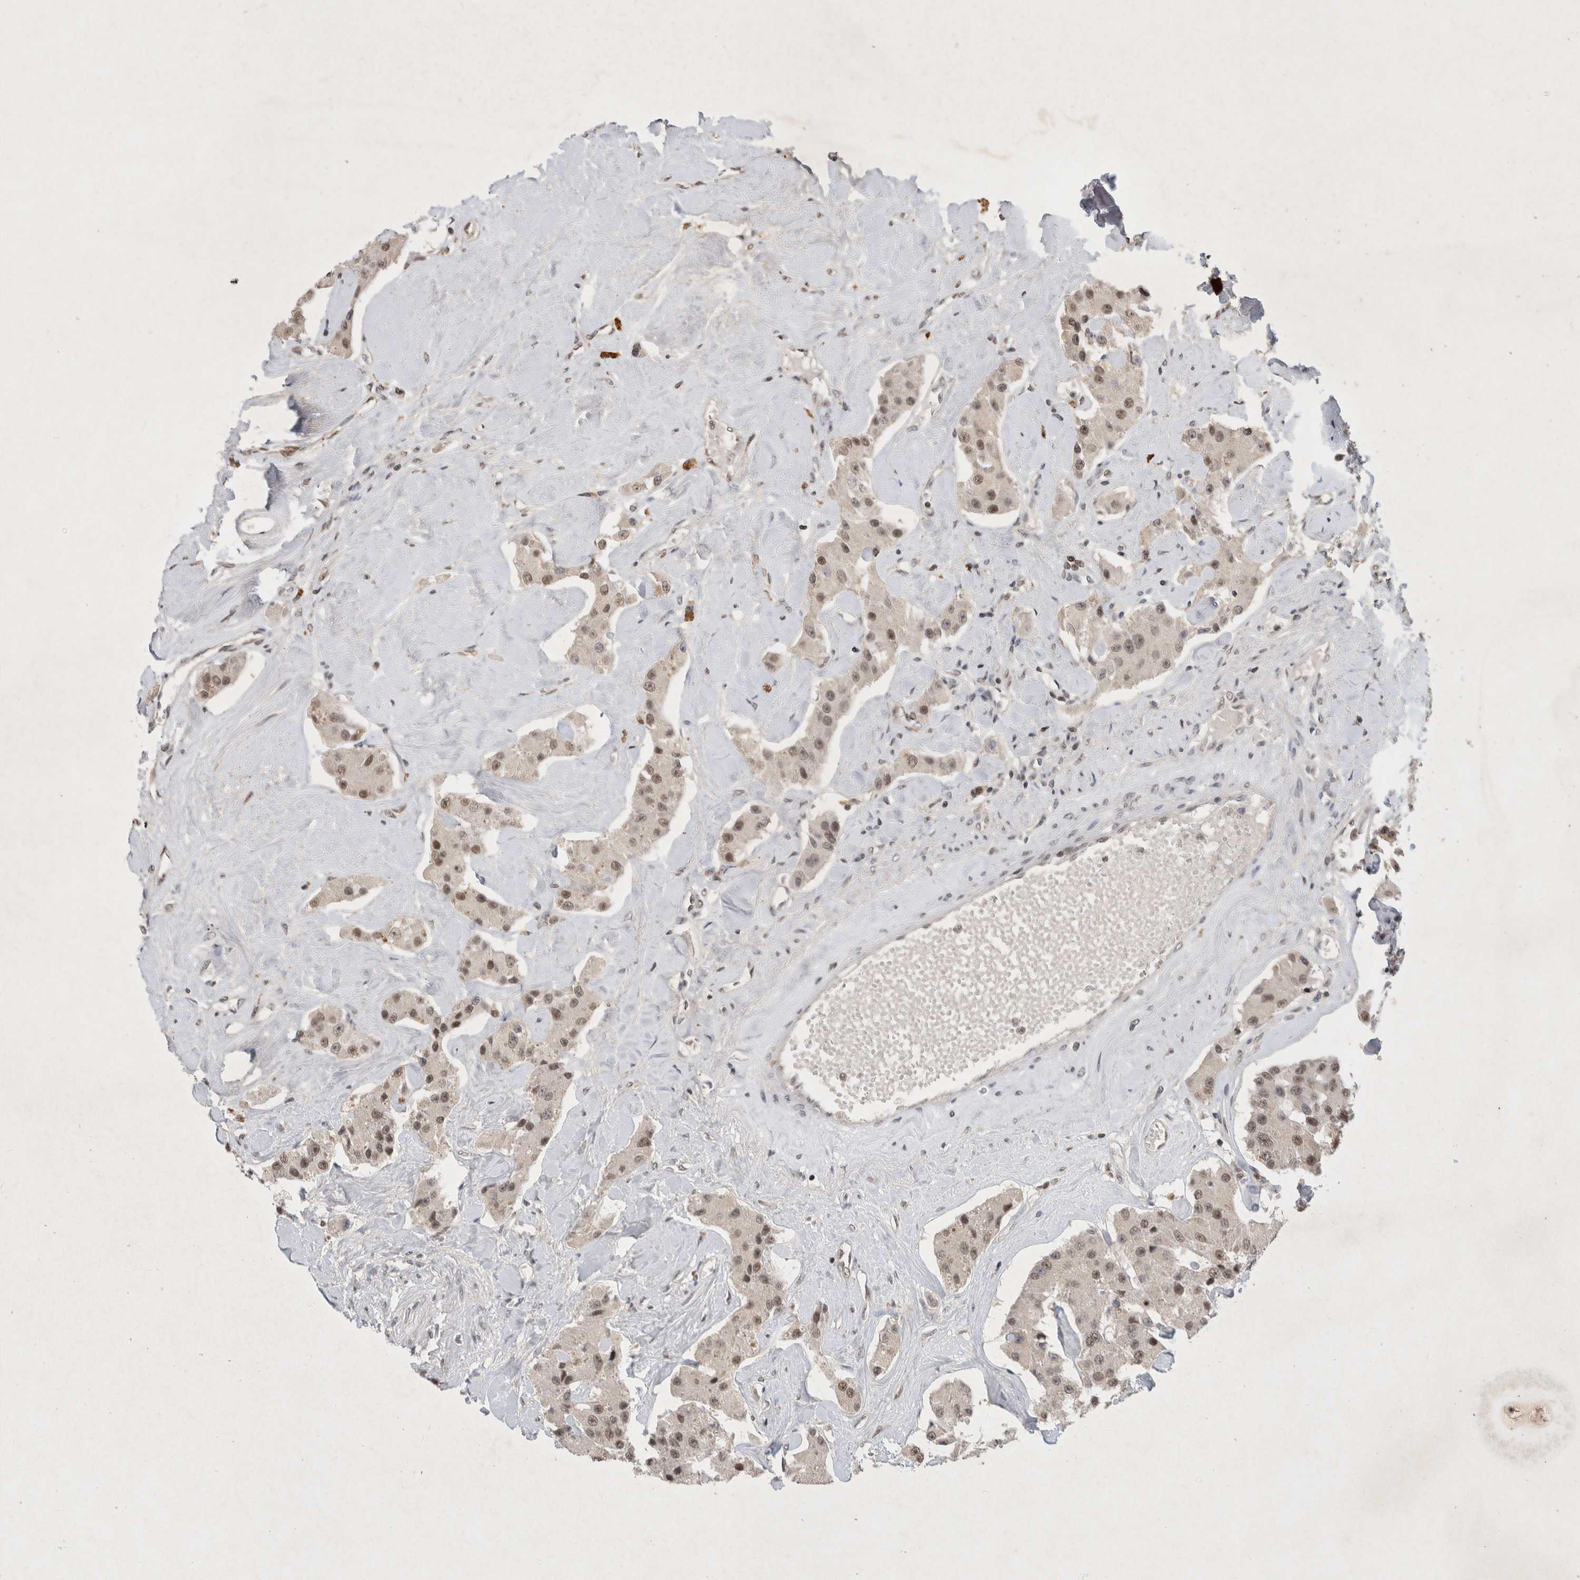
{"staining": {"intensity": "moderate", "quantity": ">75%", "location": "nuclear"}, "tissue": "carcinoid", "cell_type": "Tumor cells", "image_type": "cancer", "snomed": [{"axis": "morphology", "description": "Carcinoid, malignant, NOS"}, {"axis": "topography", "description": "Pancreas"}], "caption": "The photomicrograph demonstrates immunohistochemical staining of carcinoid. There is moderate nuclear staining is identified in about >75% of tumor cells.", "gene": "XRCC5", "patient": {"sex": "male", "age": 41}}